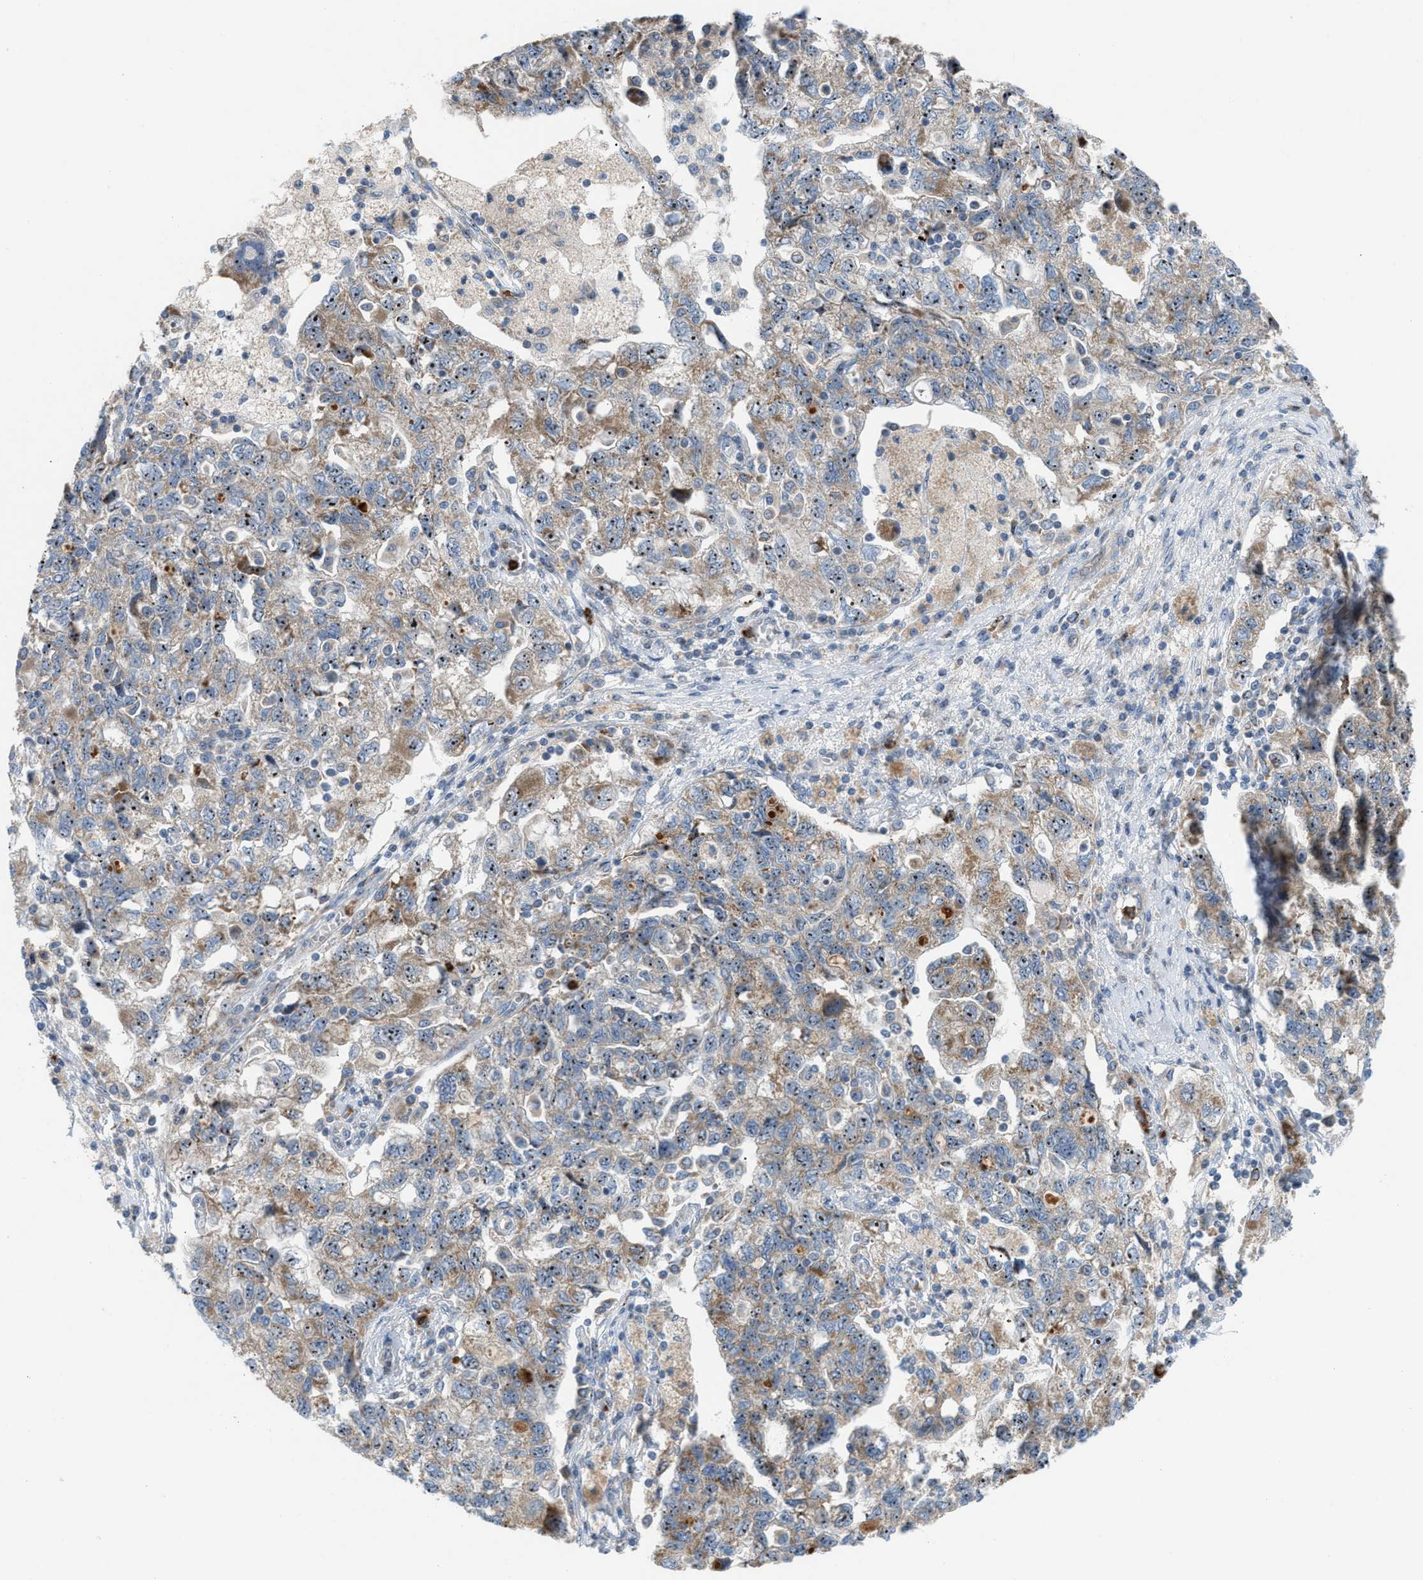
{"staining": {"intensity": "moderate", "quantity": ">75%", "location": "cytoplasmic/membranous,nuclear"}, "tissue": "ovarian cancer", "cell_type": "Tumor cells", "image_type": "cancer", "snomed": [{"axis": "morphology", "description": "Carcinoma, NOS"}, {"axis": "morphology", "description": "Cystadenocarcinoma, serous, NOS"}, {"axis": "topography", "description": "Ovary"}], "caption": "Protein positivity by immunohistochemistry (IHC) exhibits moderate cytoplasmic/membranous and nuclear positivity in approximately >75% of tumor cells in ovarian cancer (carcinoma).", "gene": "TPH1", "patient": {"sex": "female", "age": 69}}